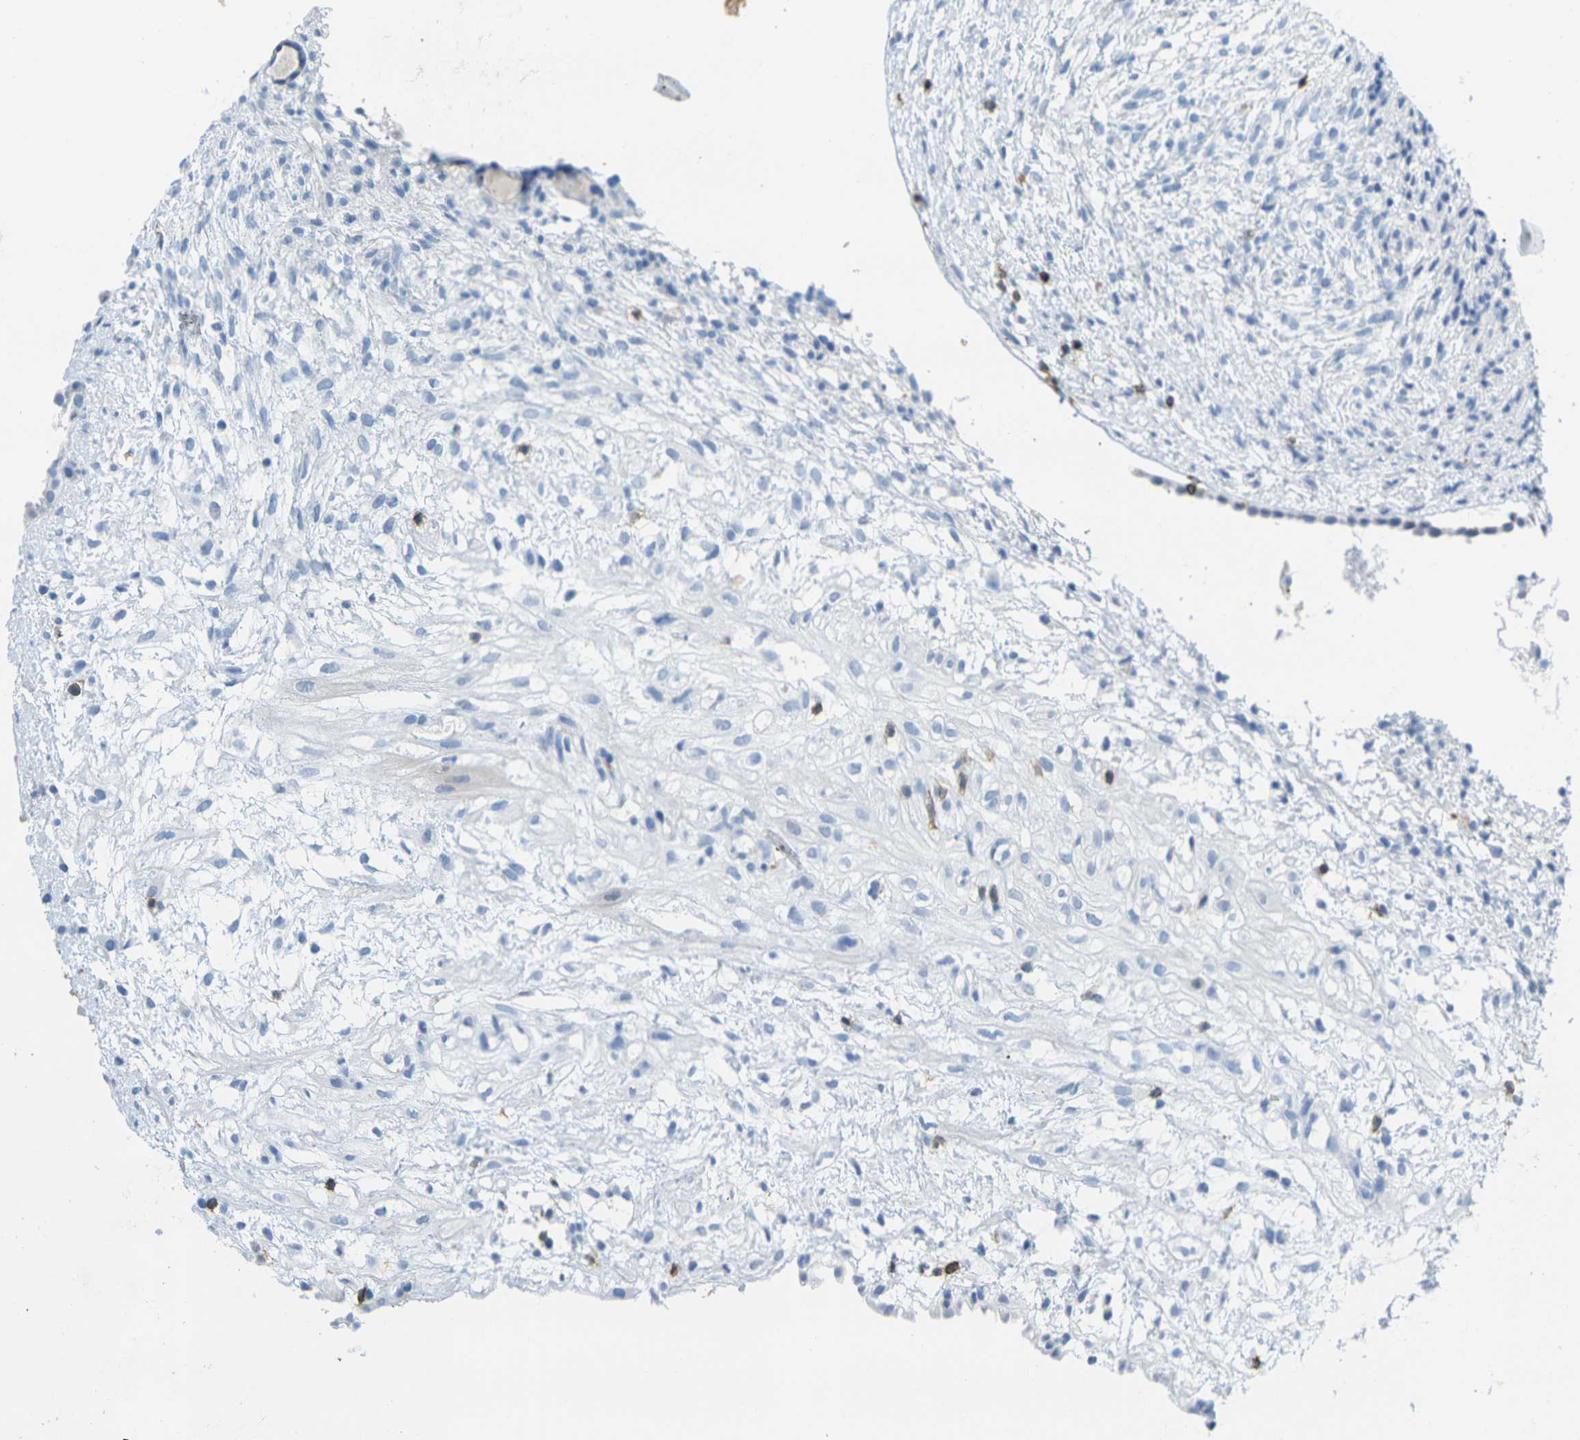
{"staining": {"intensity": "negative", "quantity": "none", "location": "none"}, "tissue": "ovary", "cell_type": "Ovarian stroma cells", "image_type": "normal", "snomed": [{"axis": "morphology", "description": "Normal tissue, NOS"}, {"axis": "morphology", "description": "Cyst, NOS"}, {"axis": "topography", "description": "Ovary"}], "caption": "Human ovary stained for a protein using immunohistochemistry shows no staining in ovarian stroma cells.", "gene": "CD3D", "patient": {"sex": "female", "age": 18}}